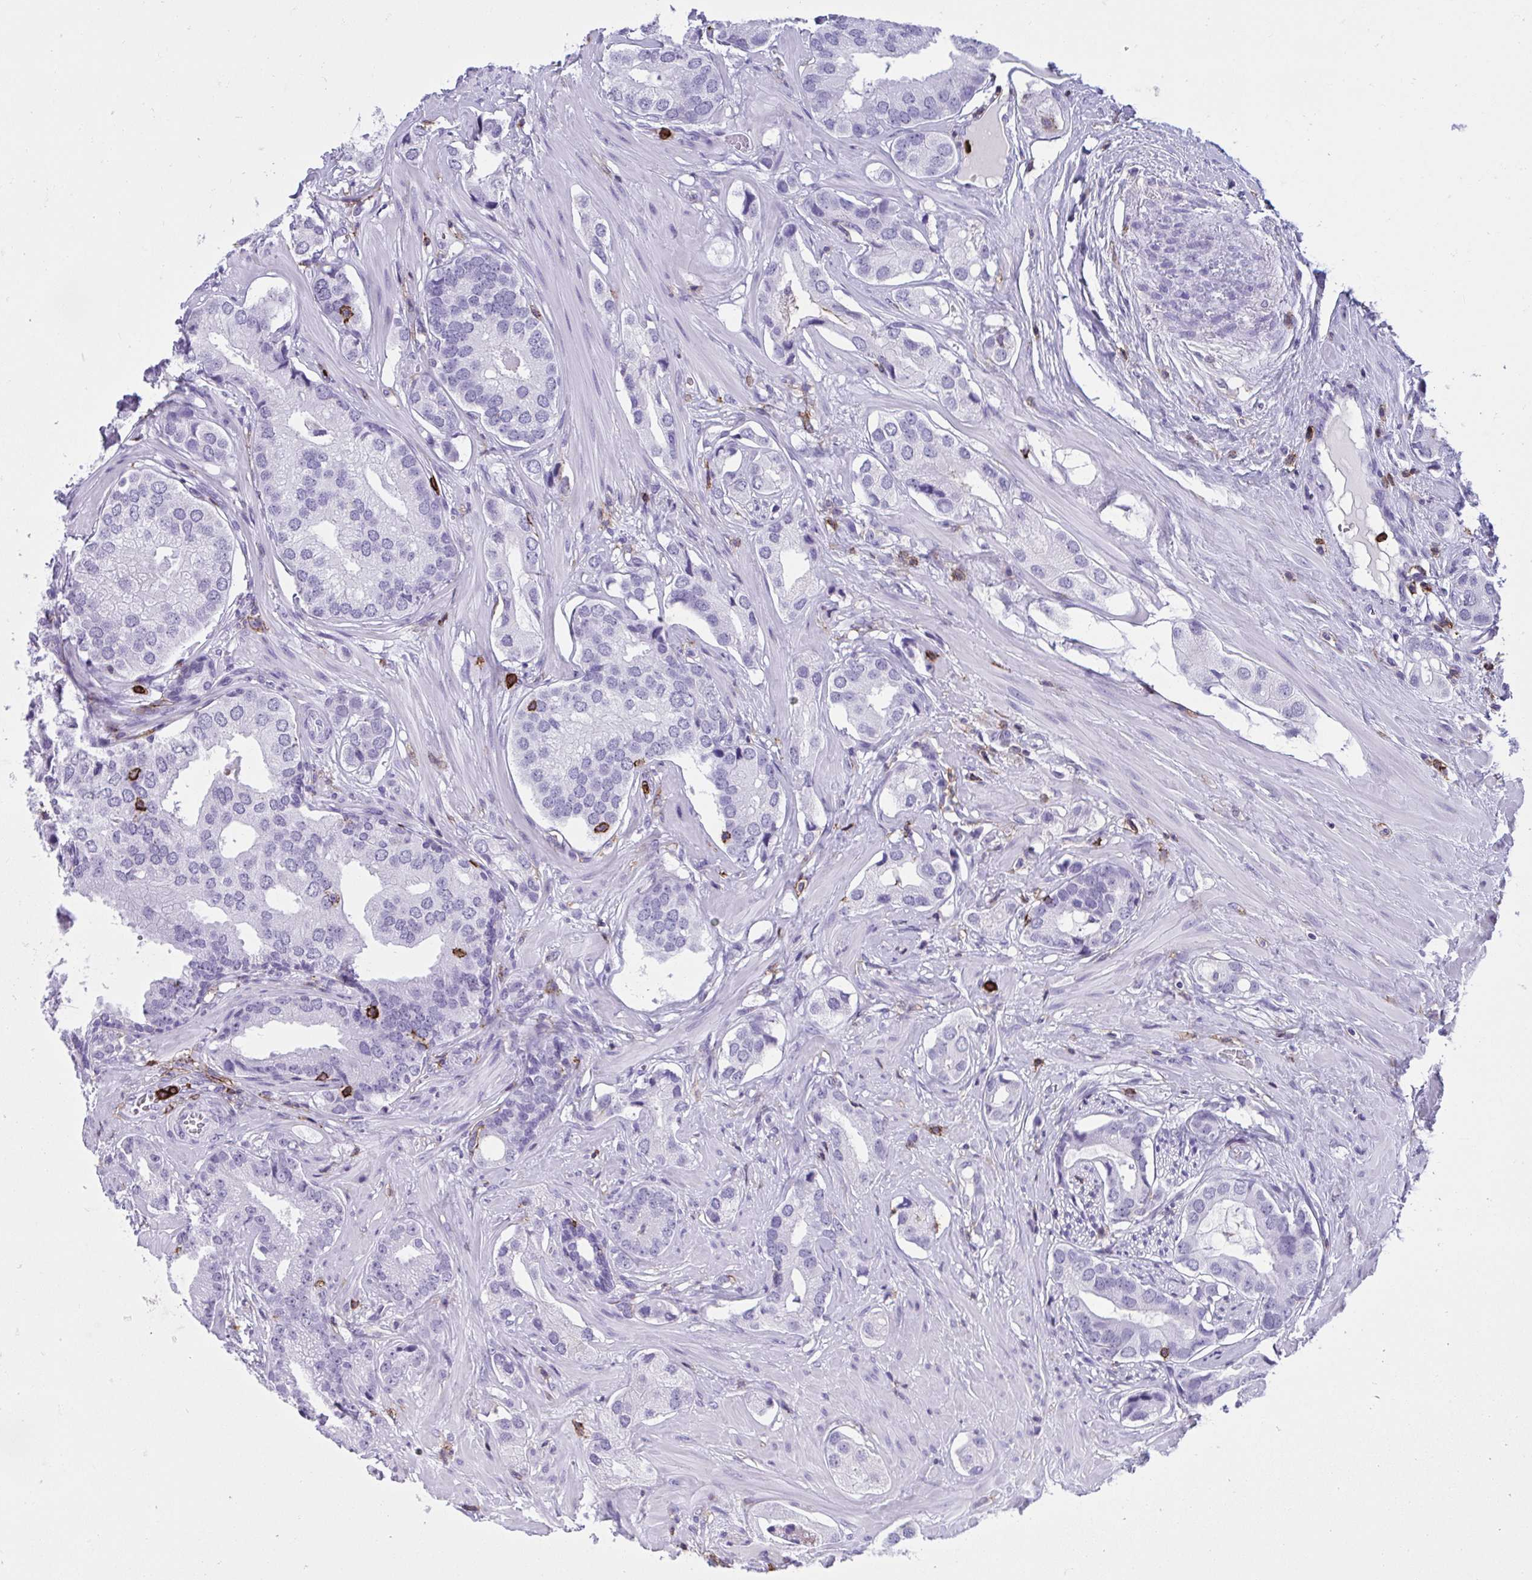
{"staining": {"intensity": "negative", "quantity": "none", "location": "none"}, "tissue": "prostate cancer", "cell_type": "Tumor cells", "image_type": "cancer", "snomed": [{"axis": "morphology", "description": "Adenocarcinoma, Low grade"}, {"axis": "topography", "description": "Prostate"}], "caption": "Tumor cells show no significant protein expression in low-grade adenocarcinoma (prostate).", "gene": "SPN", "patient": {"sex": "male", "age": 61}}